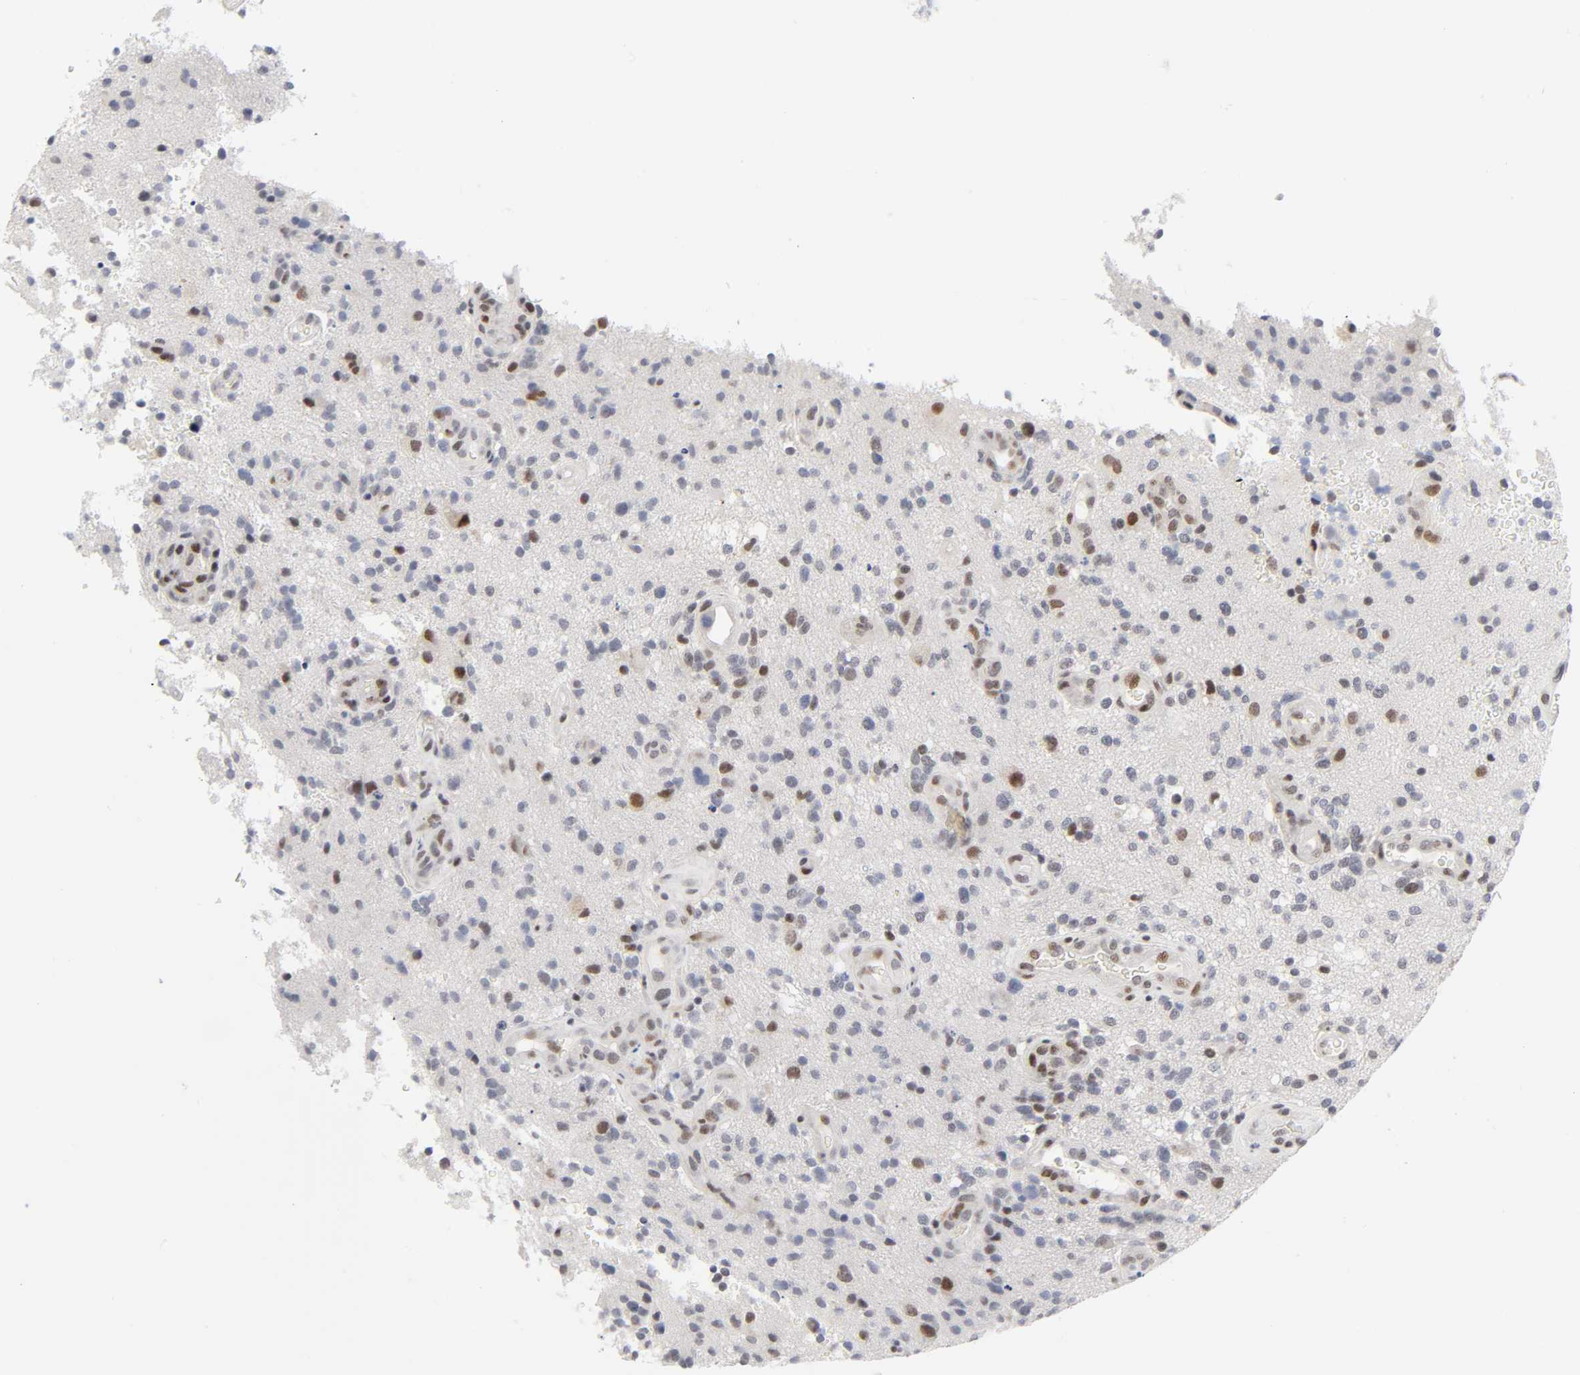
{"staining": {"intensity": "moderate", "quantity": "<25%", "location": "nuclear"}, "tissue": "glioma", "cell_type": "Tumor cells", "image_type": "cancer", "snomed": [{"axis": "morphology", "description": "Normal tissue, NOS"}, {"axis": "morphology", "description": "Glioma, malignant, High grade"}, {"axis": "topography", "description": "Cerebral cortex"}], "caption": "Protein analysis of glioma tissue reveals moderate nuclear staining in approximately <25% of tumor cells. The staining is performed using DAB (3,3'-diaminobenzidine) brown chromogen to label protein expression. The nuclei are counter-stained blue using hematoxylin.", "gene": "DIDO1", "patient": {"sex": "male", "age": 75}}